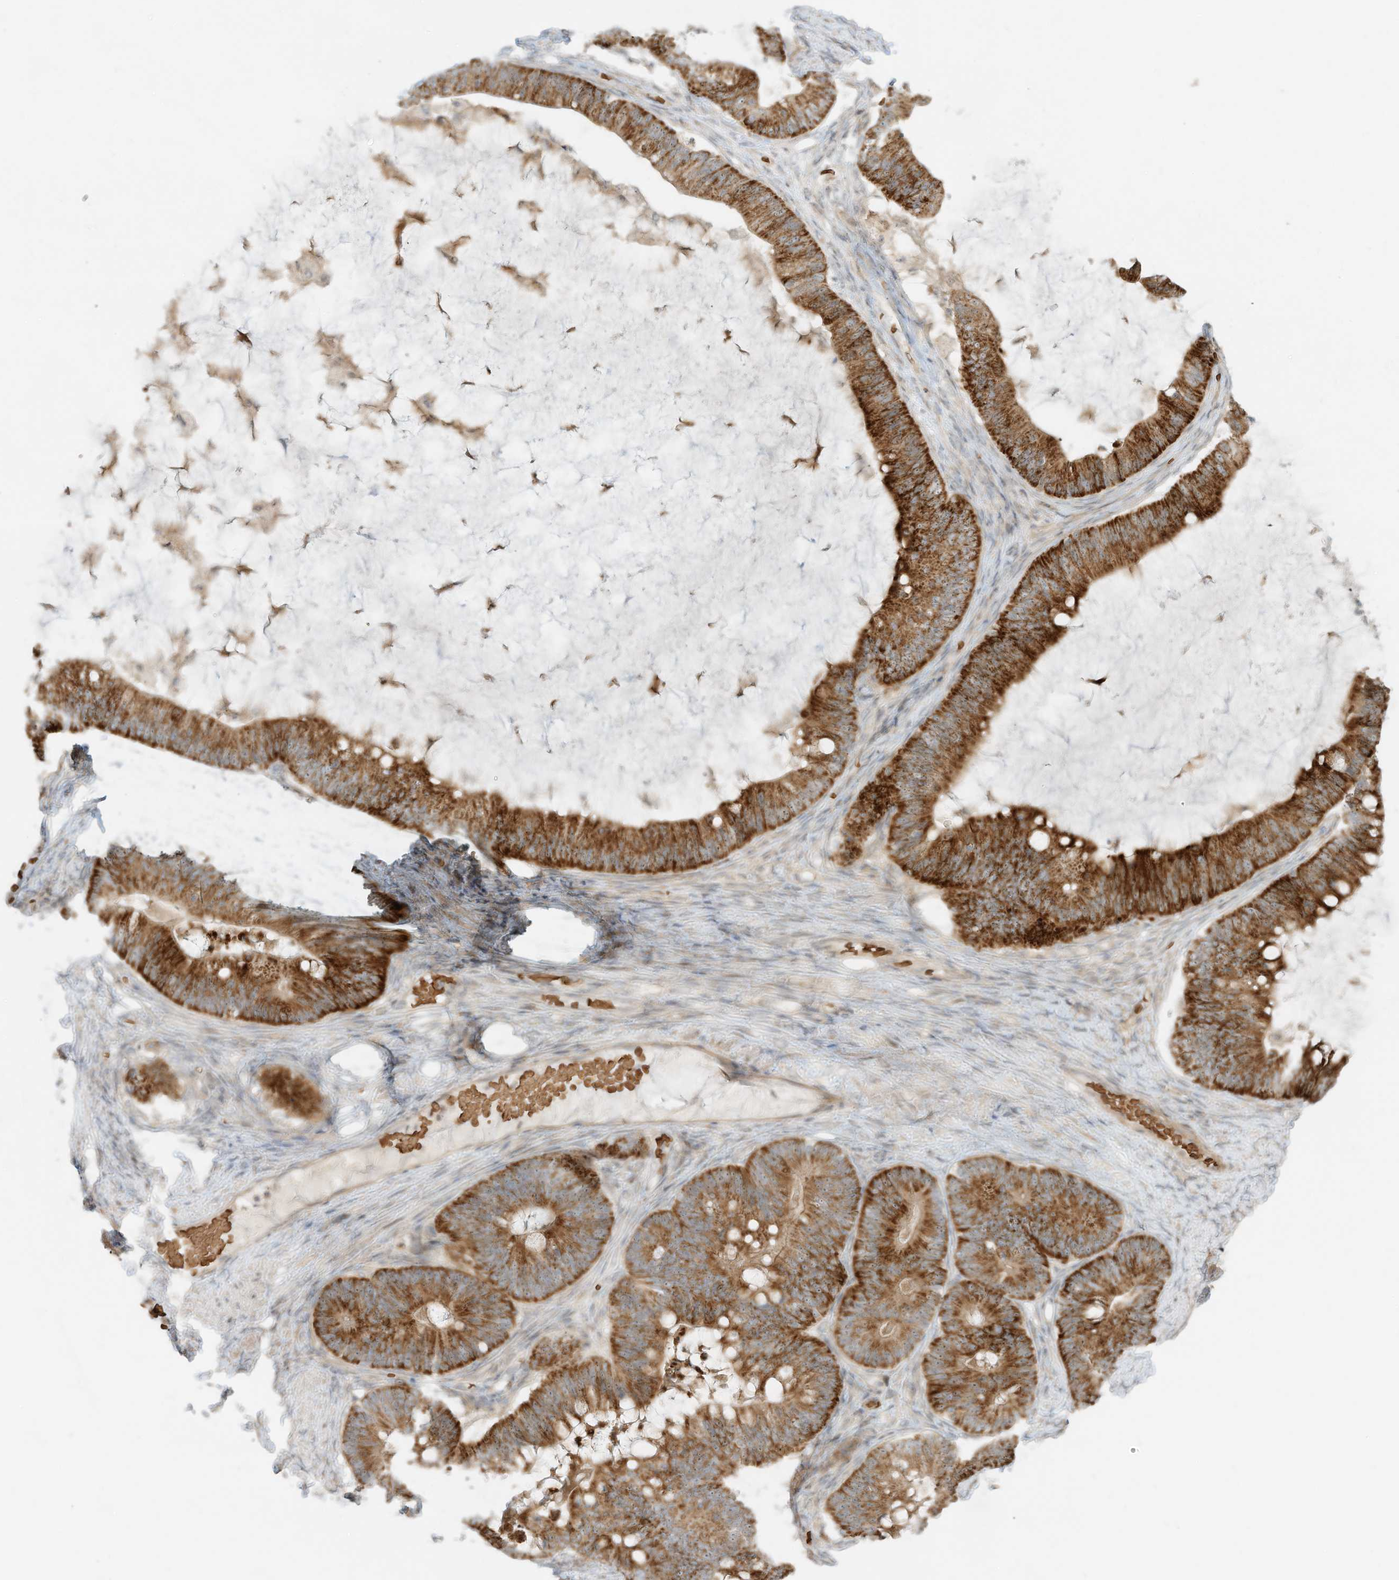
{"staining": {"intensity": "strong", "quantity": ">75%", "location": "cytoplasmic/membranous"}, "tissue": "ovarian cancer", "cell_type": "Tumor cells", "image_type": "cancer", "snomed": [{"axis": "morphology", "description": "Cystadenocarcinoma, mucinous, NOS"}, {"axis": "topography", "description": "Ovary"}], "caption": "Ovarian mucinous cystadenocarcinoma stained with a brown dye demonstrates strong cytoplasmic/membranous positive positivity in approximately >75% of tumor cells.", "gene": "OFD1", "patient": {"sex": "female", "age": 61}}